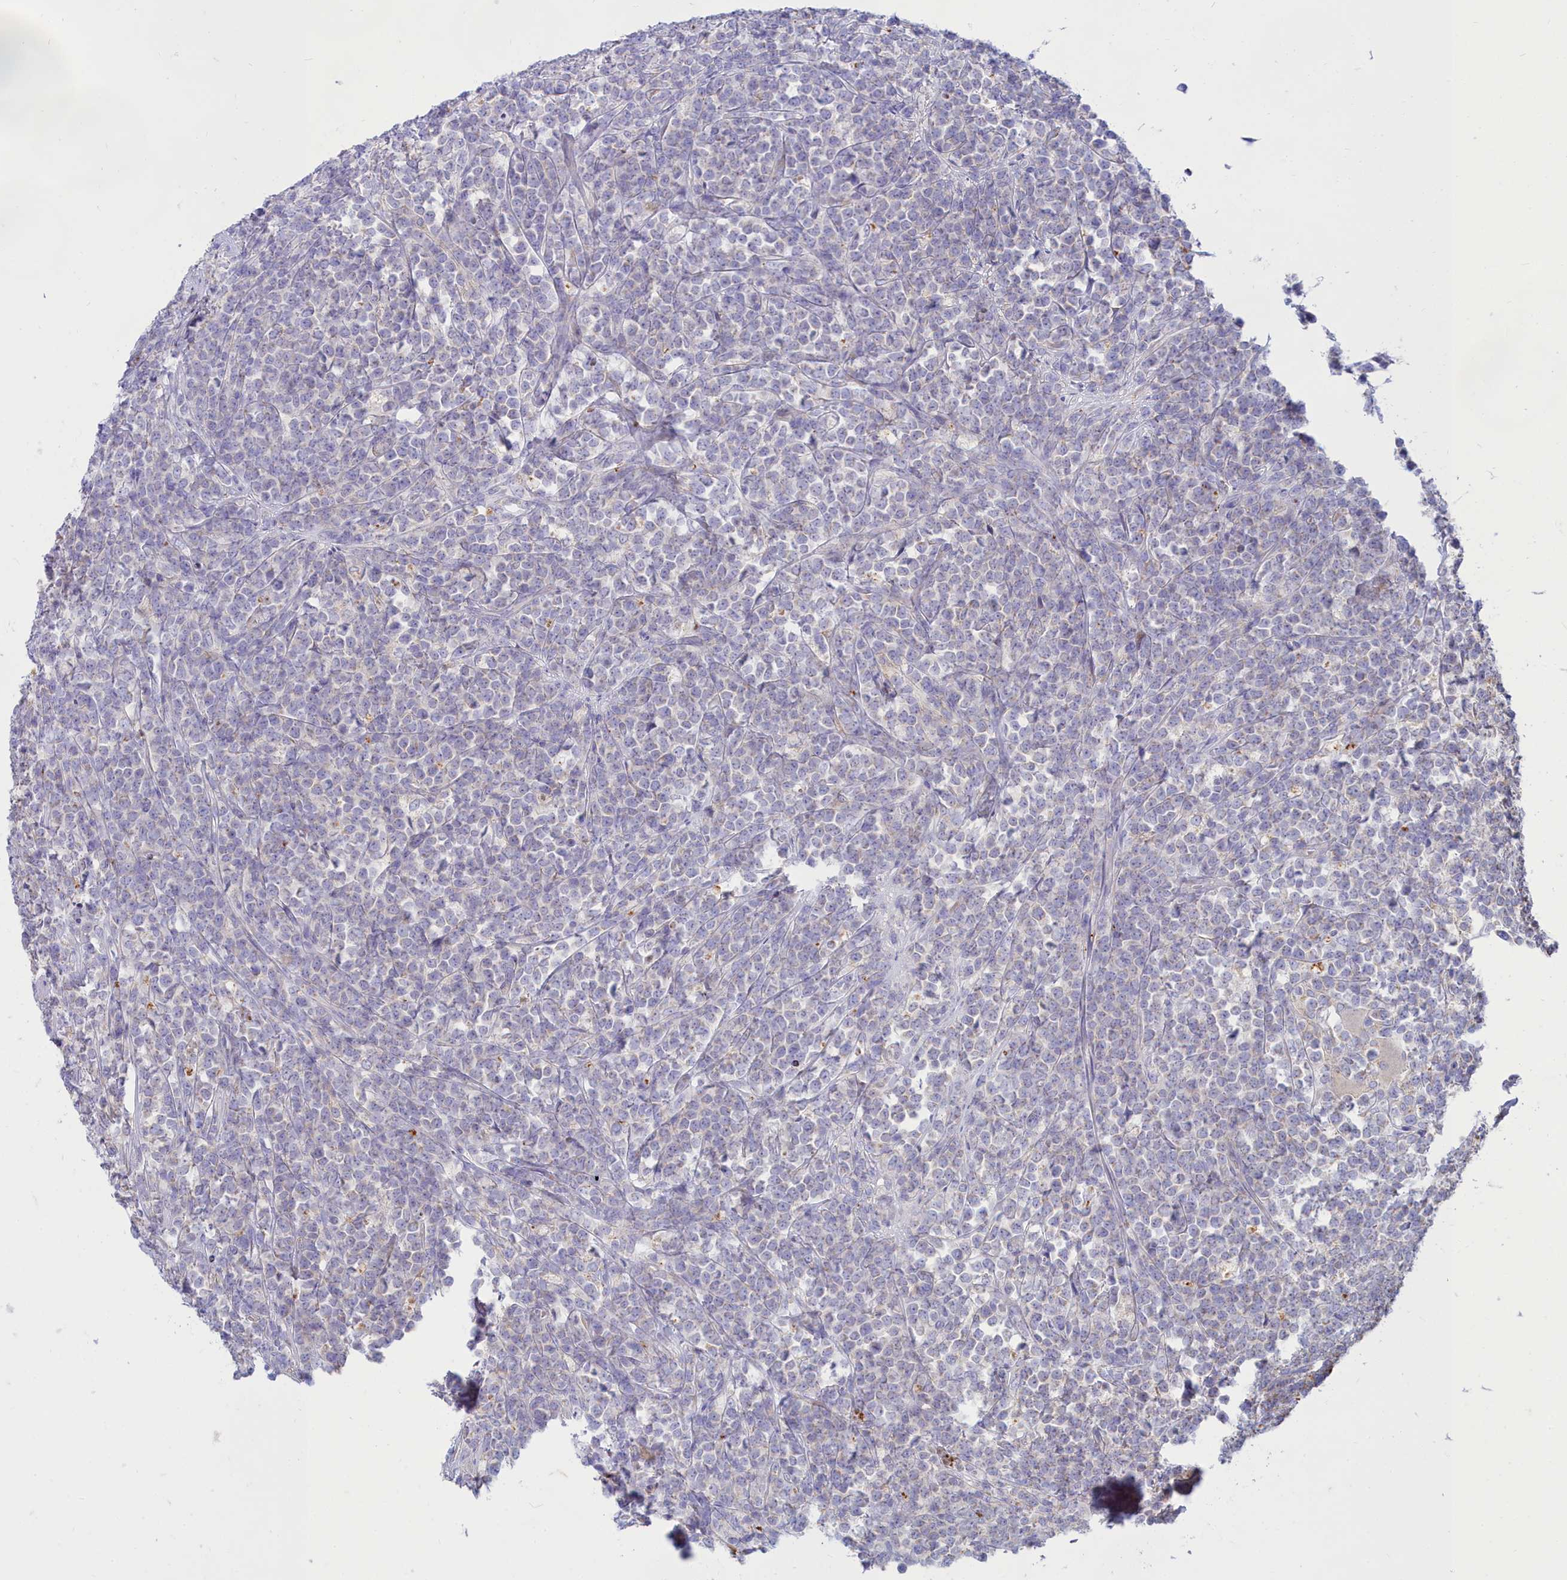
{"staining": {"intensity": "negative", "quantity": "none", "location": "none"}, "tissue": "lymphoma", "cell_type": "Tumor cells", "image_type": "cancer", "snomed": [{"axis": "morphology", "description": "Malignant lymphoma, non-Hodgkin's type, High grade"}, {"axis": "topography", "description": "Small intestine"}], "caption": "Tumor cells show no significant protein expression in lymphoma.", "gene": "TMEM30B", "patient": {"sex": "male", "age": 8}}